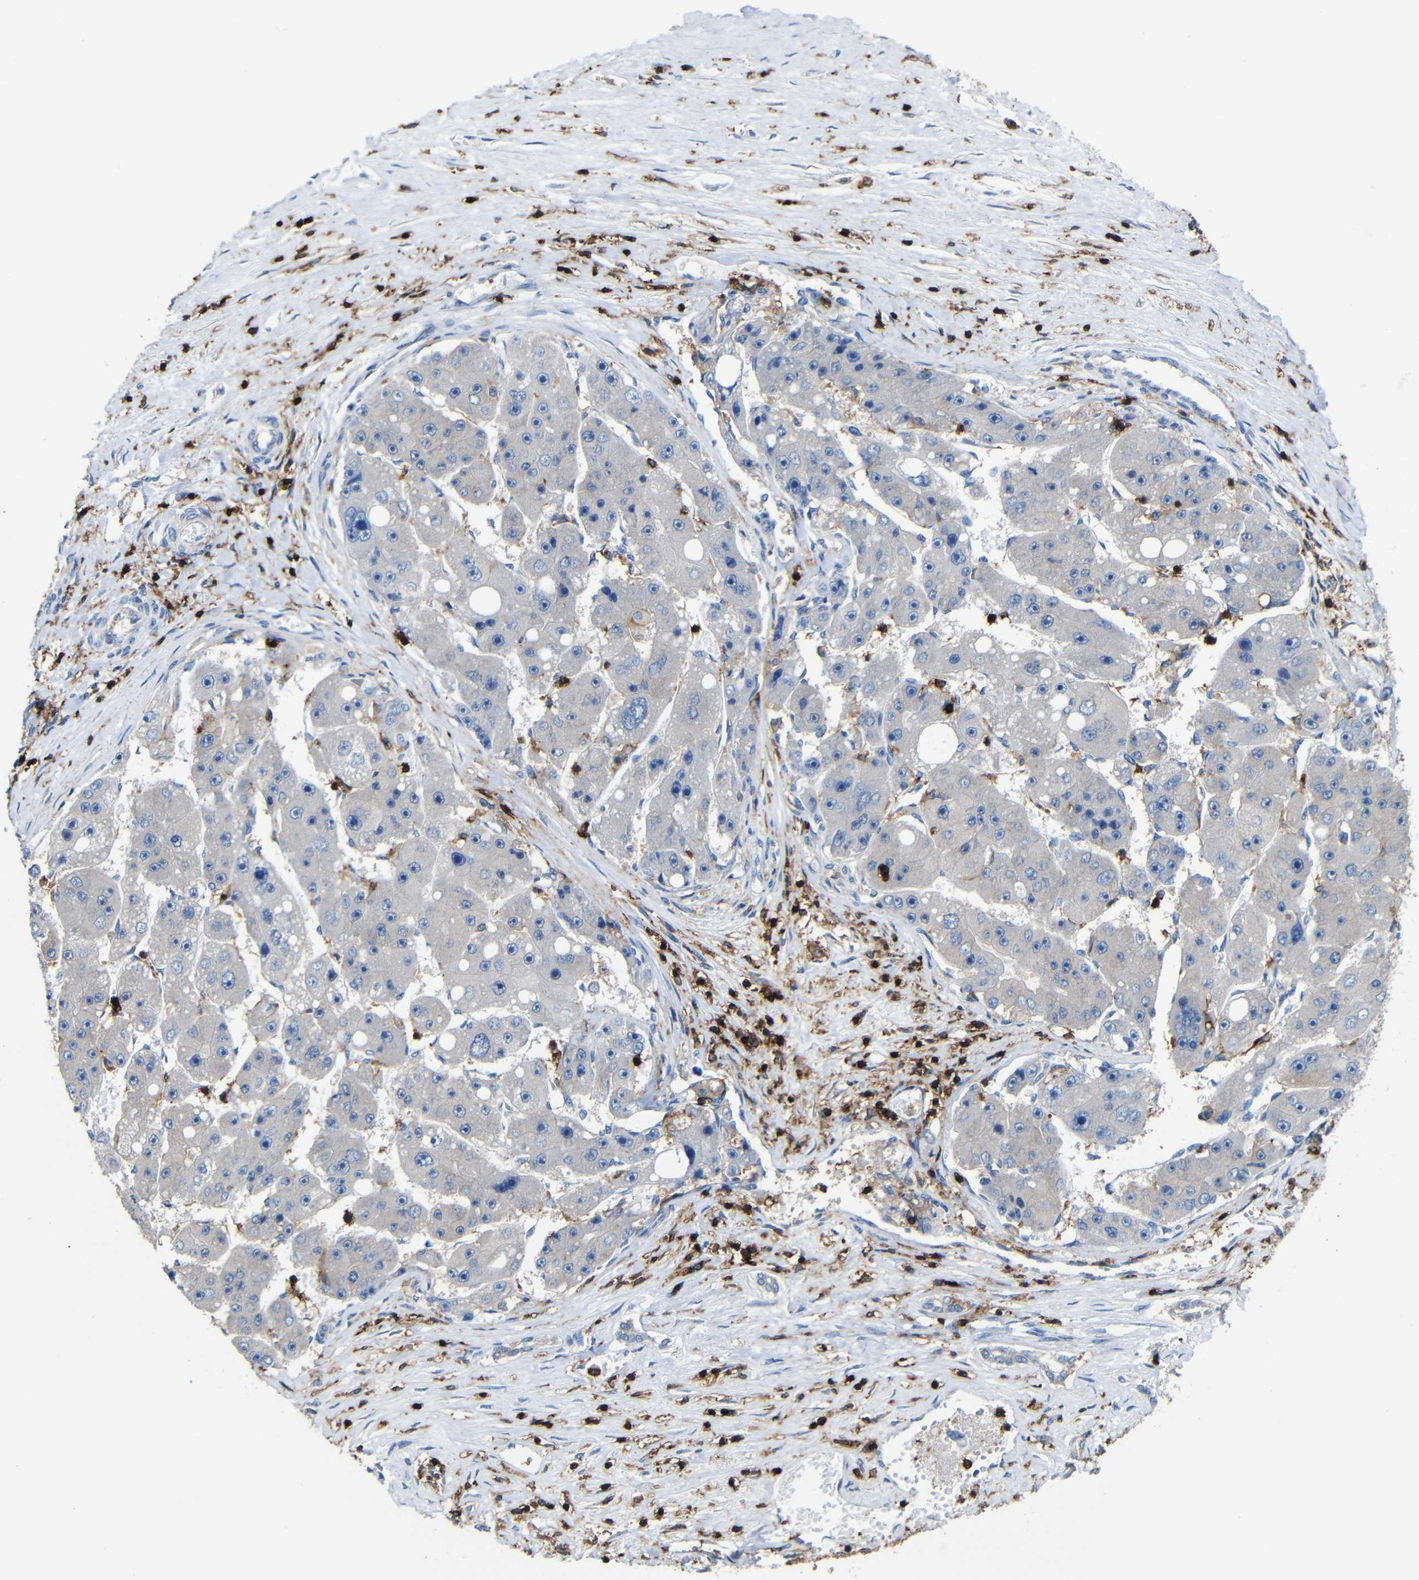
{"staining": {"intensity": "negative", "quantity": "none", "location": "none"}, "tissue": "liver cancer", "cell_type": "Tumor cells", "image_type": "cancer", "snomed": [{"axis": "morphology", "description": "Carcinoma, Hepatocellular, NOS"}, {"axis": "topography", "description": "Liver"}], "caption": "IHC of human liver cancer reveals no staining in tumor cells.", "gene": "P2RY12", "patient": {"sex": "female", "age": 61}}